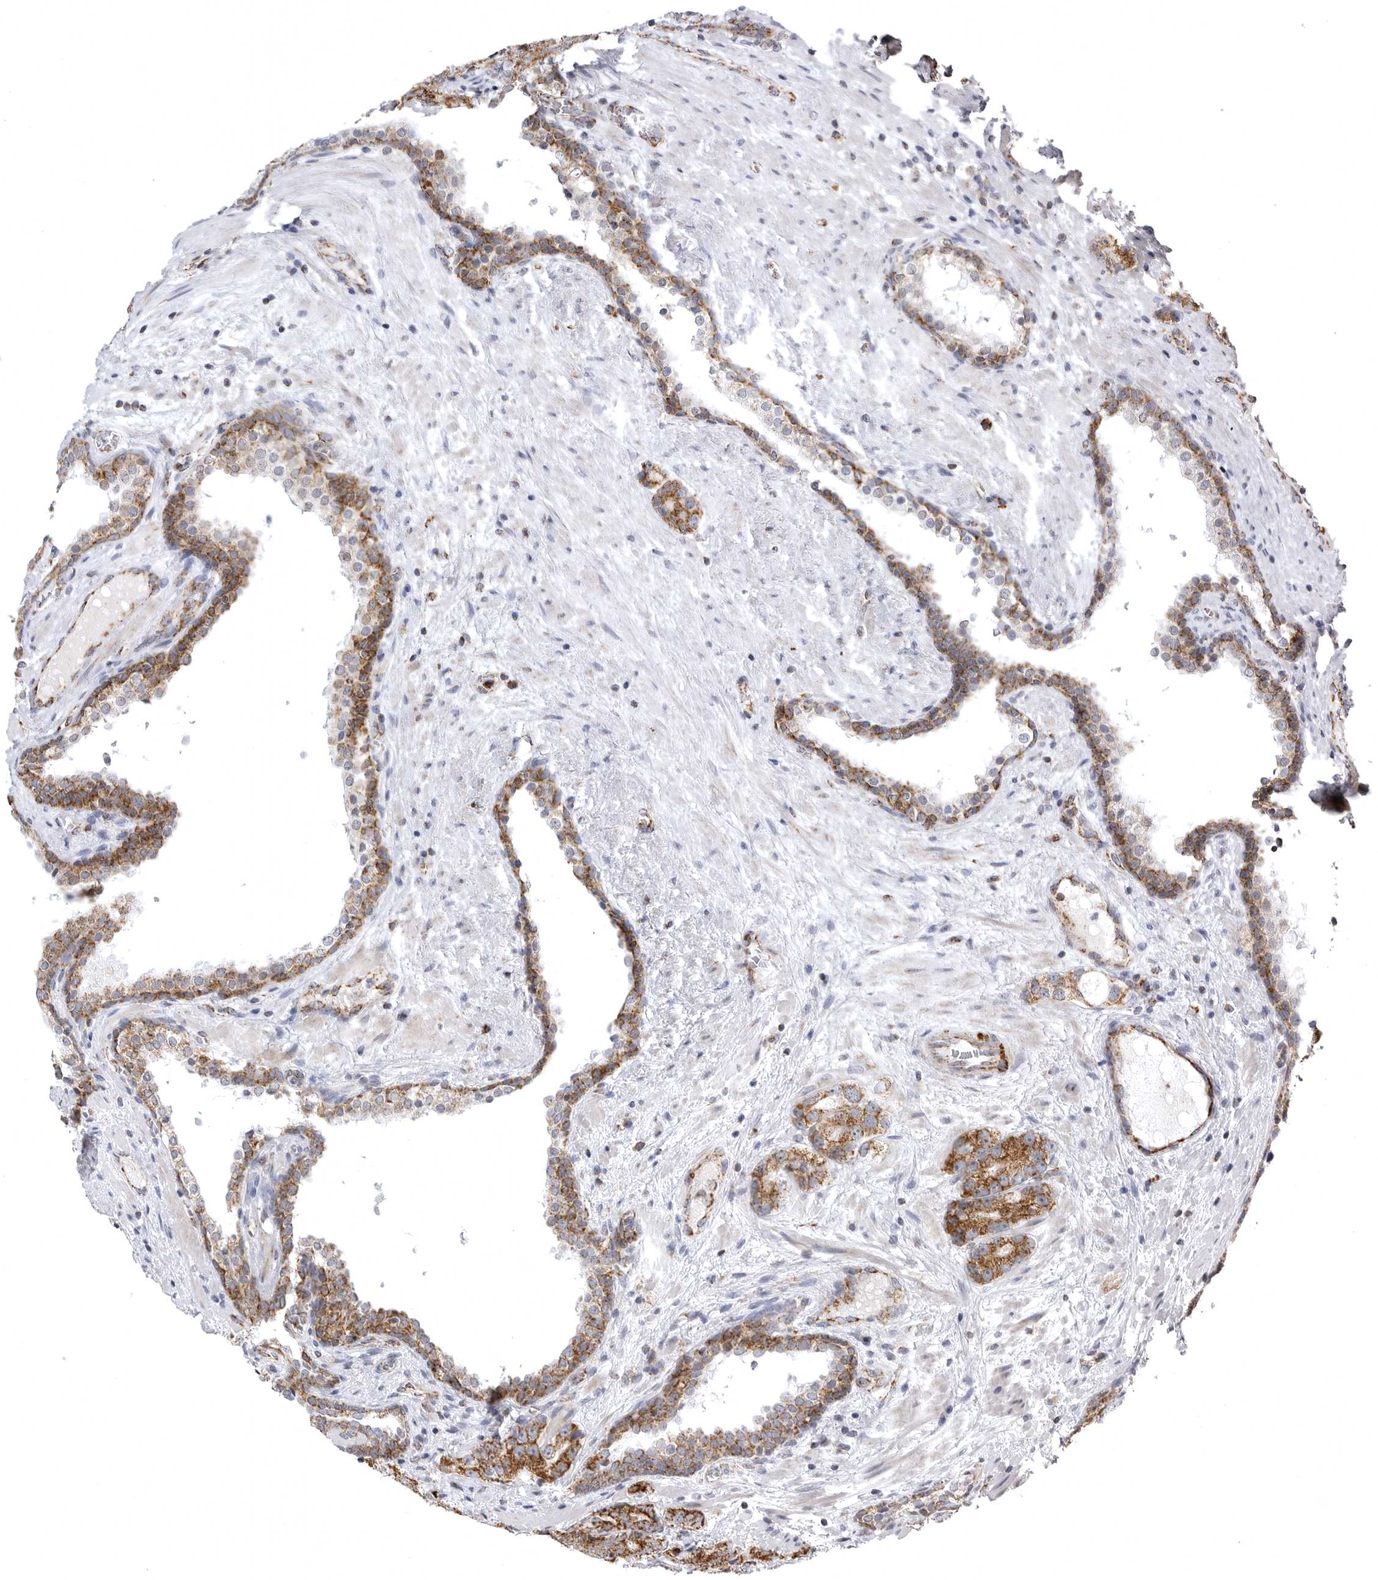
{"staining": {"intensity": "moderate", "quantity": ">75%", "location": "cytoplasmic/membranous"}, "tissue": "prostate cancer", "cell_type": "Tumor cells", "image_type": "cancer", "snomed": [{"axis": "morphology", "description": "Adenocarcinoma, High grade"}, {"axis": "topography", "description": "Prostate"}], "caption": "A high-resolution photomicrograph shows IHC staining of high-grade adenocarcinoma (prostate), which demonstrates moderate cytoplasmic/membranous expression in approximately >75% of tumor cells.", "gene": "TUFM", "patient": {"sex": "male", "age": 56}}